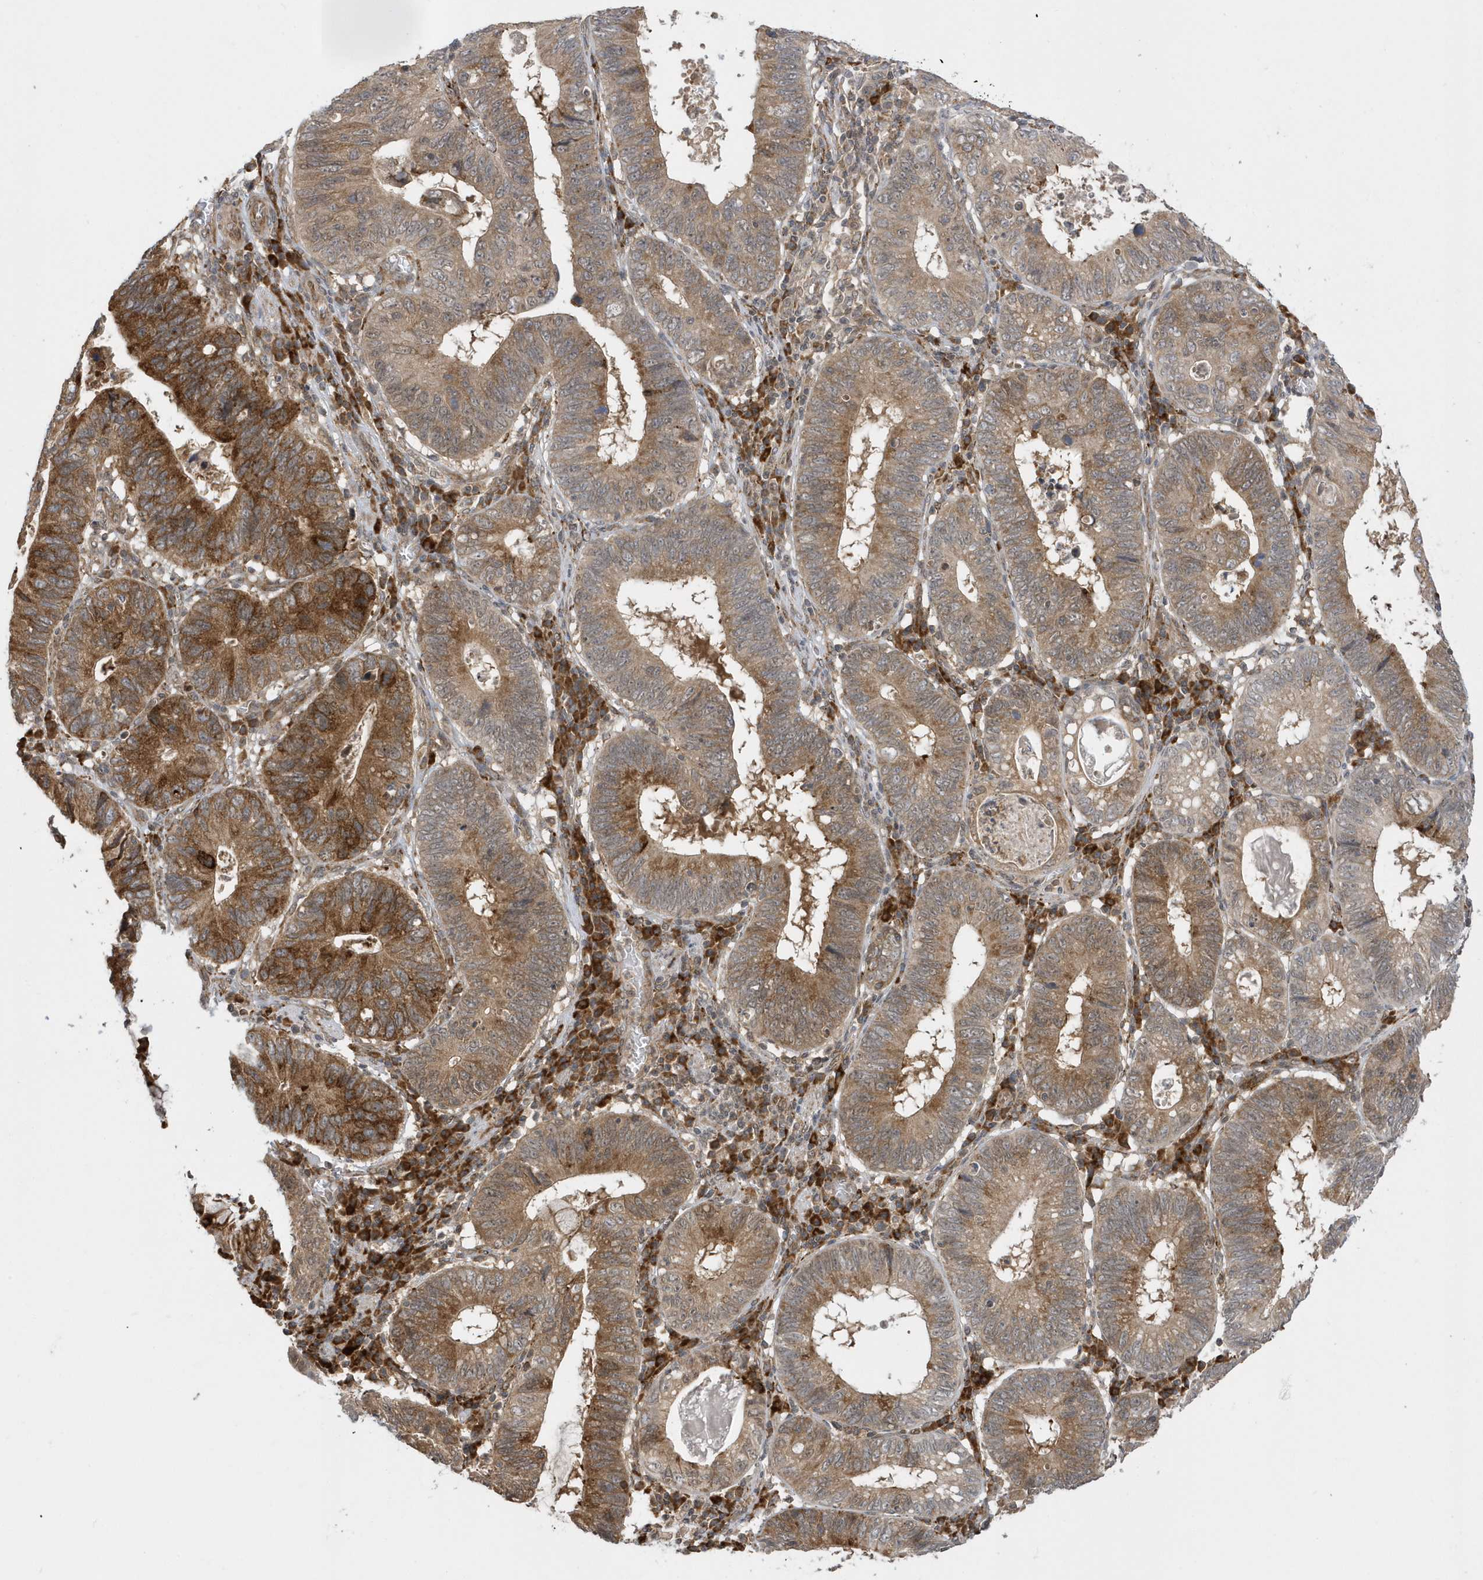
{"staining": {"intensity": "moderate", "quantity": ">75%", "location": "cytoplasmic/membranous"}, "tissue": "stomach cancer", "cell_type": "Tumor cells", "image_type": "cancer", "snomed": [{"axis": "morphology", "description": "Adenocarcinoma, NOS"}, {"axis": "topography", "description": "Stomach"}], "caption": "Human stomach cancer stained with a brown dye displays moderate cytoplasmic/membranous positive positivity in approximately >75% of tumor cells.", "gene": "METTL21A", "patient": {"sex": "male", "age": 59}}